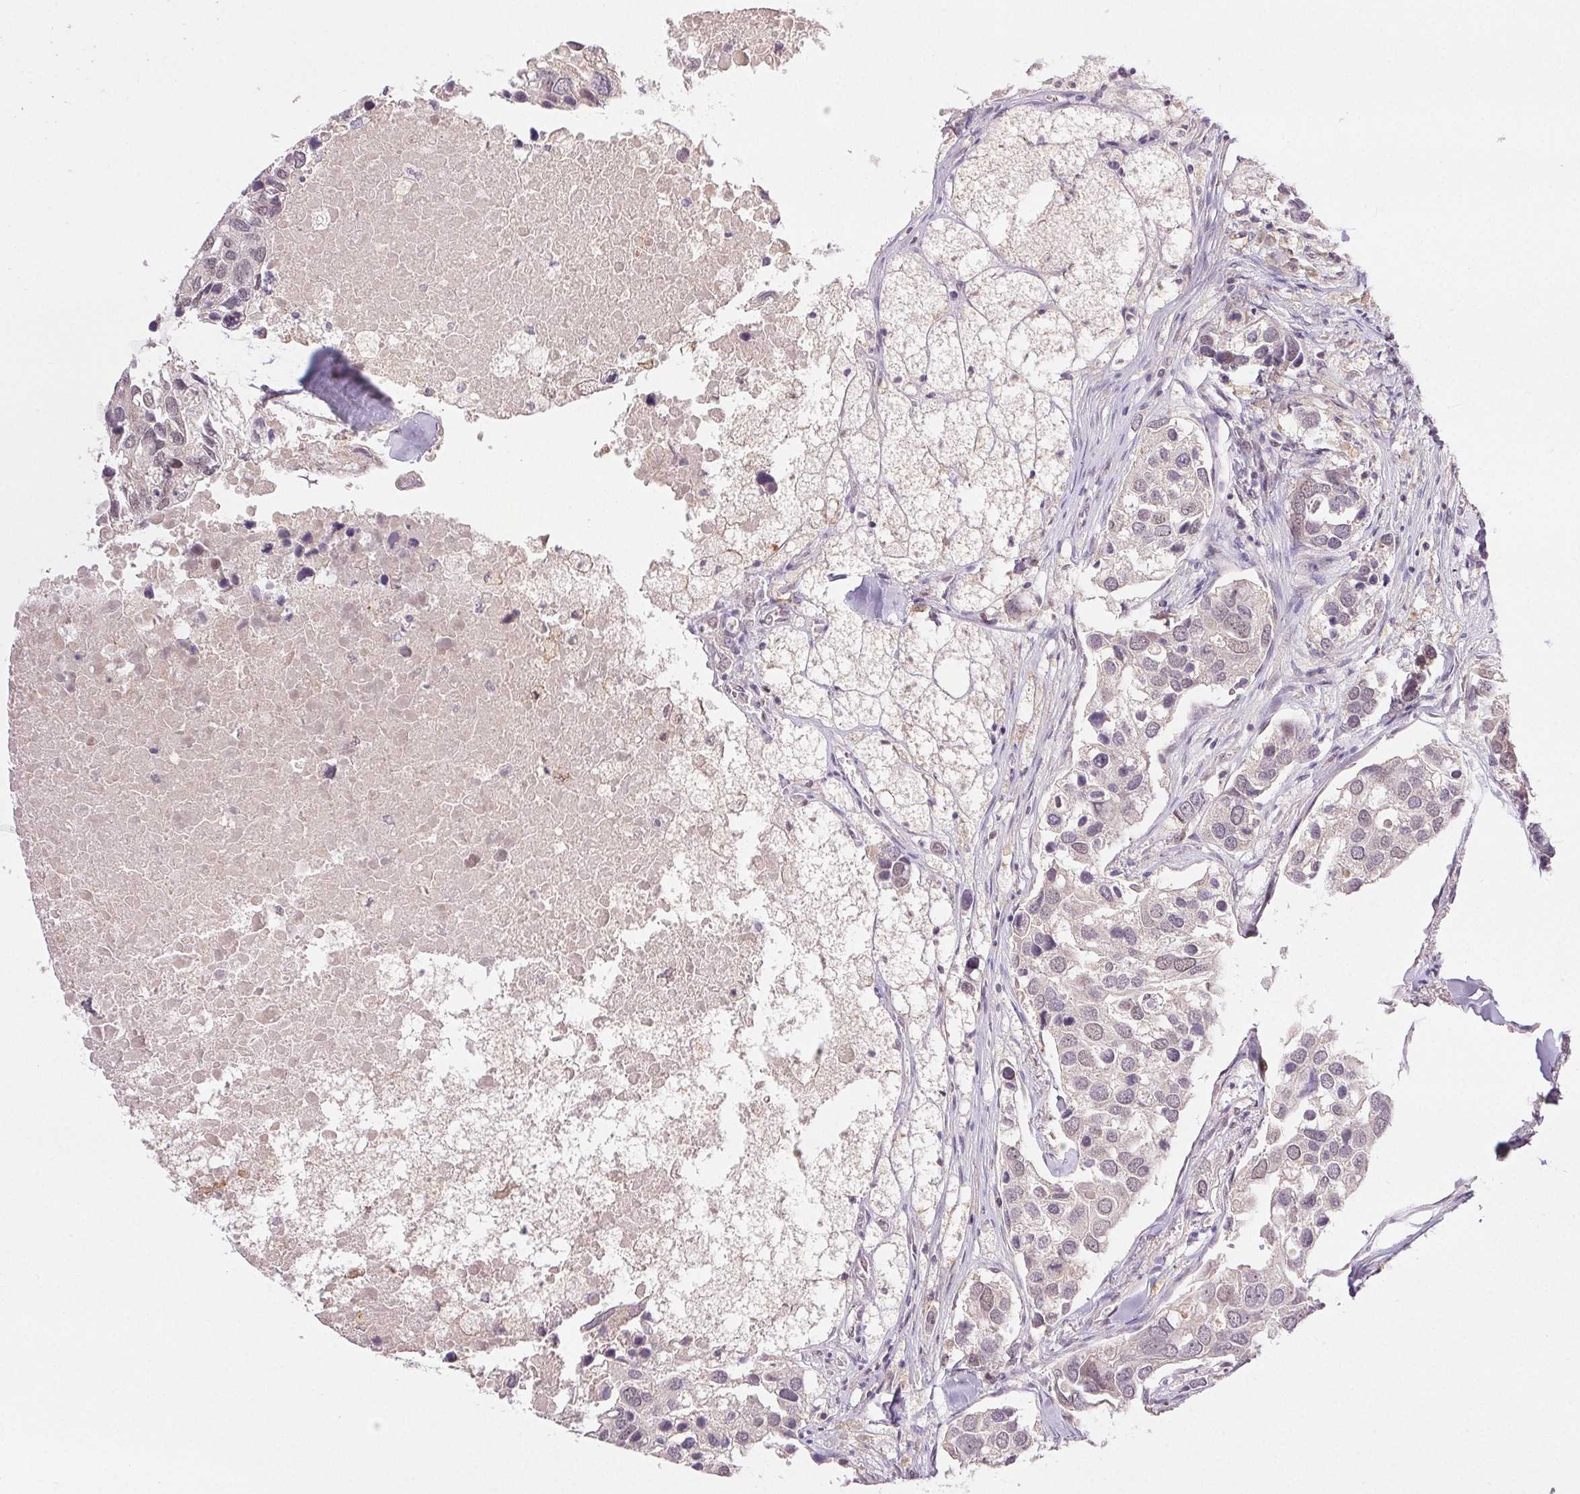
{"staining": {"intensity": "negative", "quantity": "none", "location": "none"}, "tissue": "breast cancer", "cell_type": "Tumor cells", "image_type": "cancer", "snomed": [{"axis": "morphology", "description": "Duct carcinoma"}, {"axis": "topography", "description": "Breast"}], "caption": "This is a photomicrograph of immunohistochemistry staining of breast cancer (invasive ductal carcinoma), which shows no expression in tumor cells.", "gene": "PRPF18", "patient": {"sex": "female", "age": 83}}